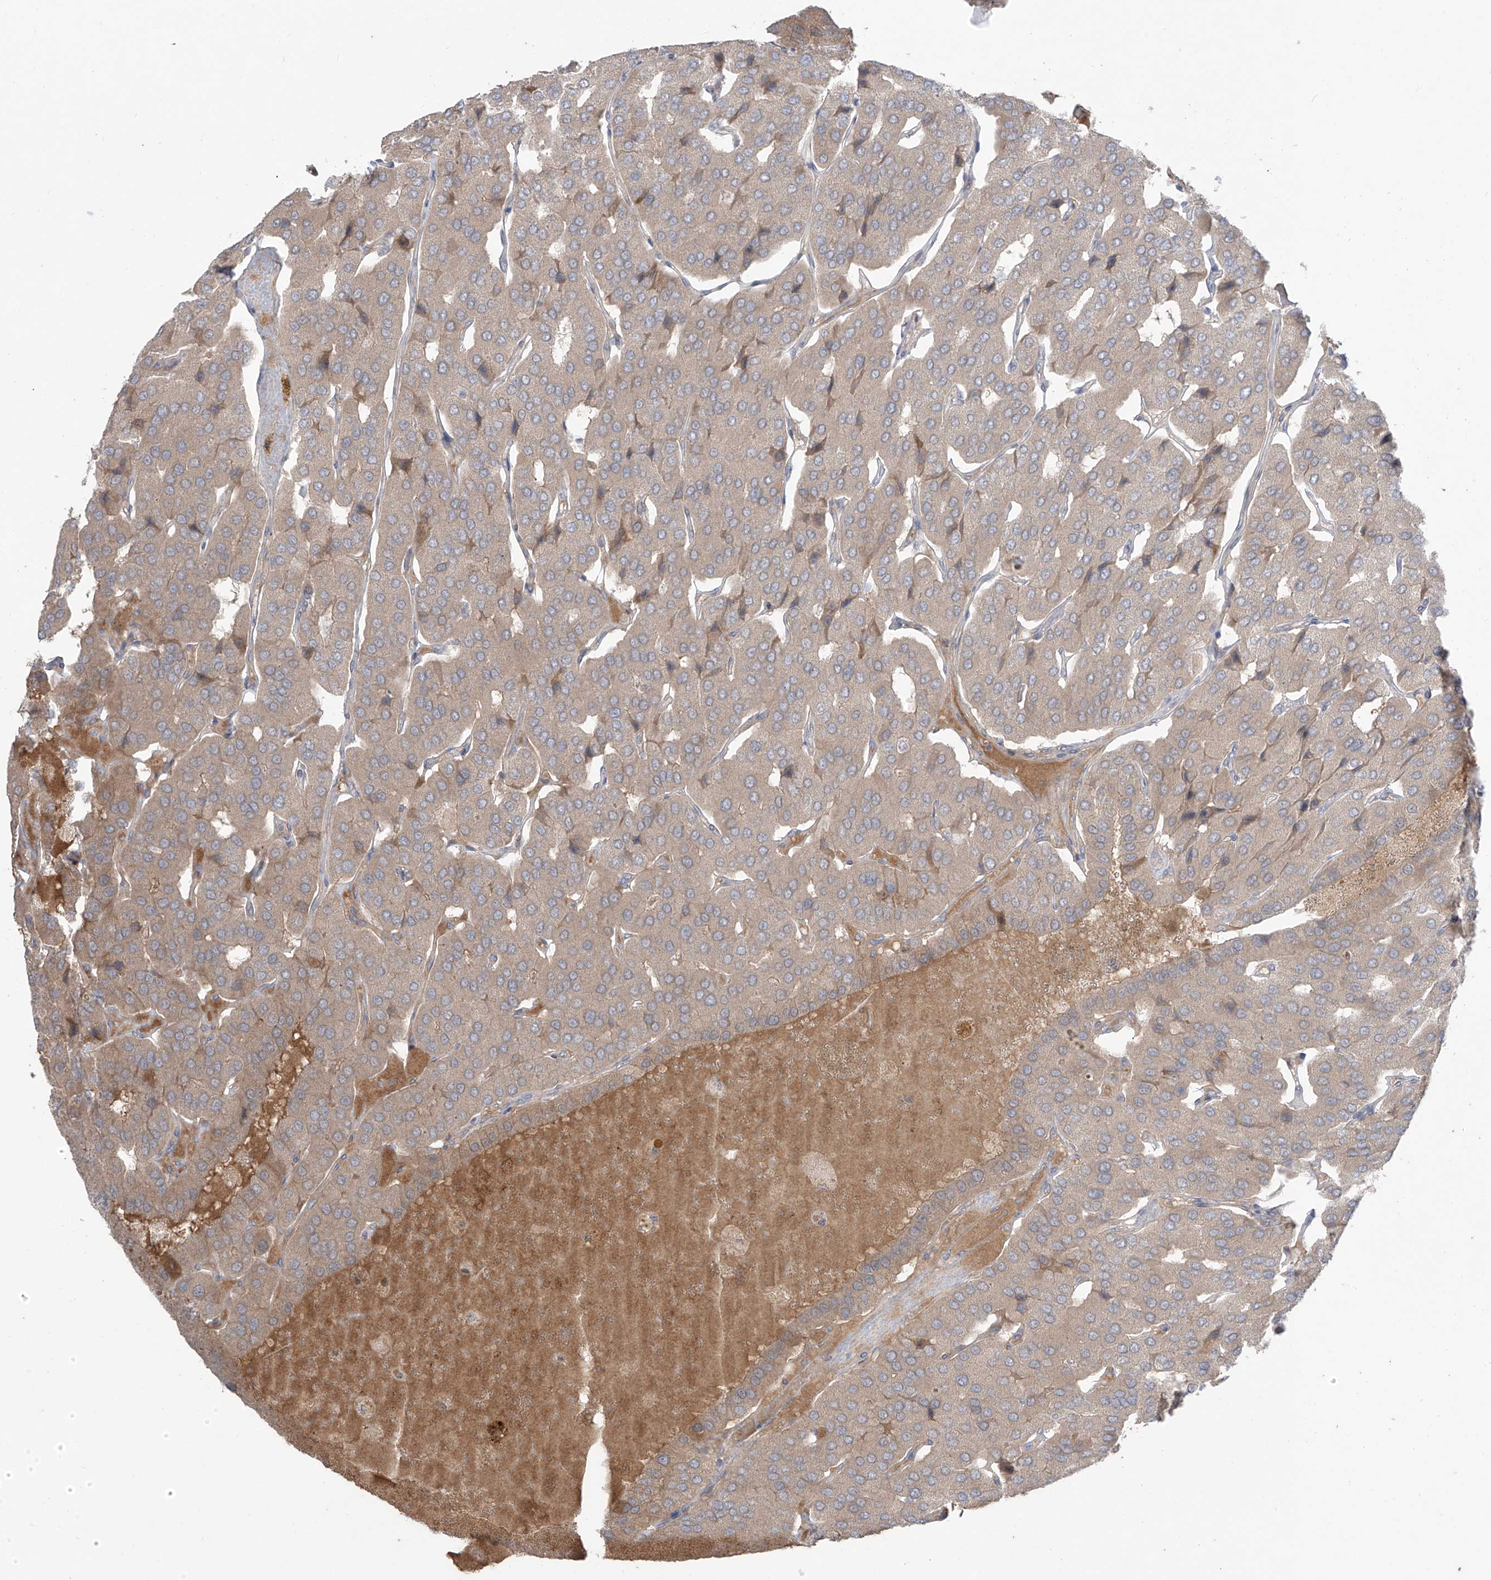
{"staining": {"intensity": "weak", "quantity": "25%-75%", "location": "cytoplasmic/membranous"}, "tissue": "parathyroid gland", "cell_type": "Glandular cells", "image_type": "normal", "snomed": [{"axis": "morphology", "description": "Normal tissue, NOS"}, {"axis": "morphology", "description": "Adenoma, NOS"}, {"axis": "topography", "description": "Parathyroid gland"}], "caption": "The image demonstrates staining of unremarkable parathyroid gland, revealing weak cytoplasmic/membranous protein positivity (brown color) within glandular cells. (DAB (3,3'-diaminobenzidine) = brown stain, brightfield microscopy at high magnification).", "gene": "OGT", "patient": {"sex": "female", "age": 86}}